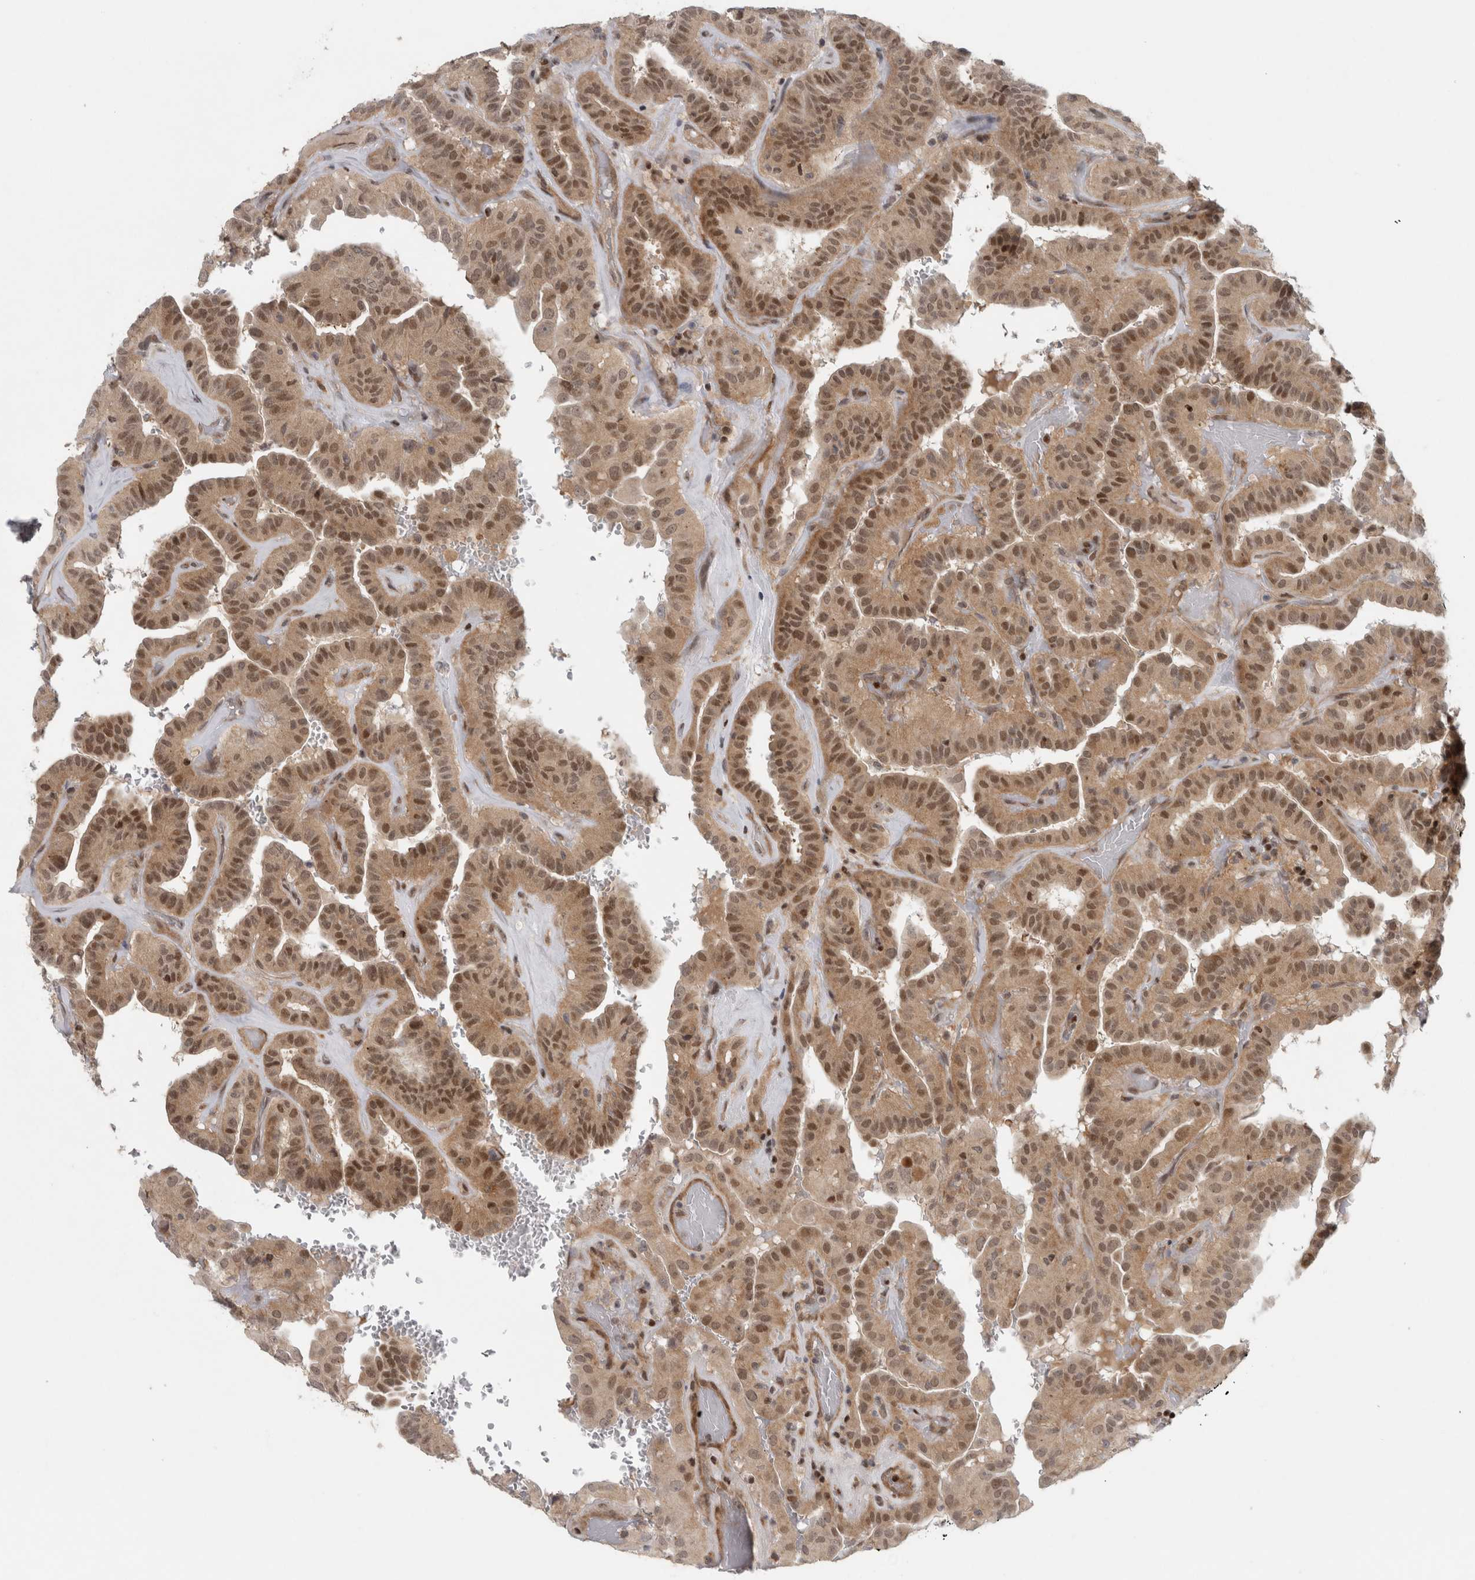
{"staining": {"intensity": "moderate", "quantity": ">75%", "location": "cytoplasmic/membranous,nuclear"}, "tissue": "thyroid cancer", "cell_type": "Tumor cells", "image_type": "cancer", "snomed": [{"axis": "morphology", "description": "Papillary adenocarcinoma, NOS"}, {"axis": "topography", "description": "Thyroid gland"}], "caption": "This is an image of IHC staining of thyroid cancer (papillary adenocarcinoma), which shows moderate expression in the cytoplasmic/membranous and nuclear of tumor cells.", "gene": "KDM8", "patient": {"sex": "male", "age": 77}}